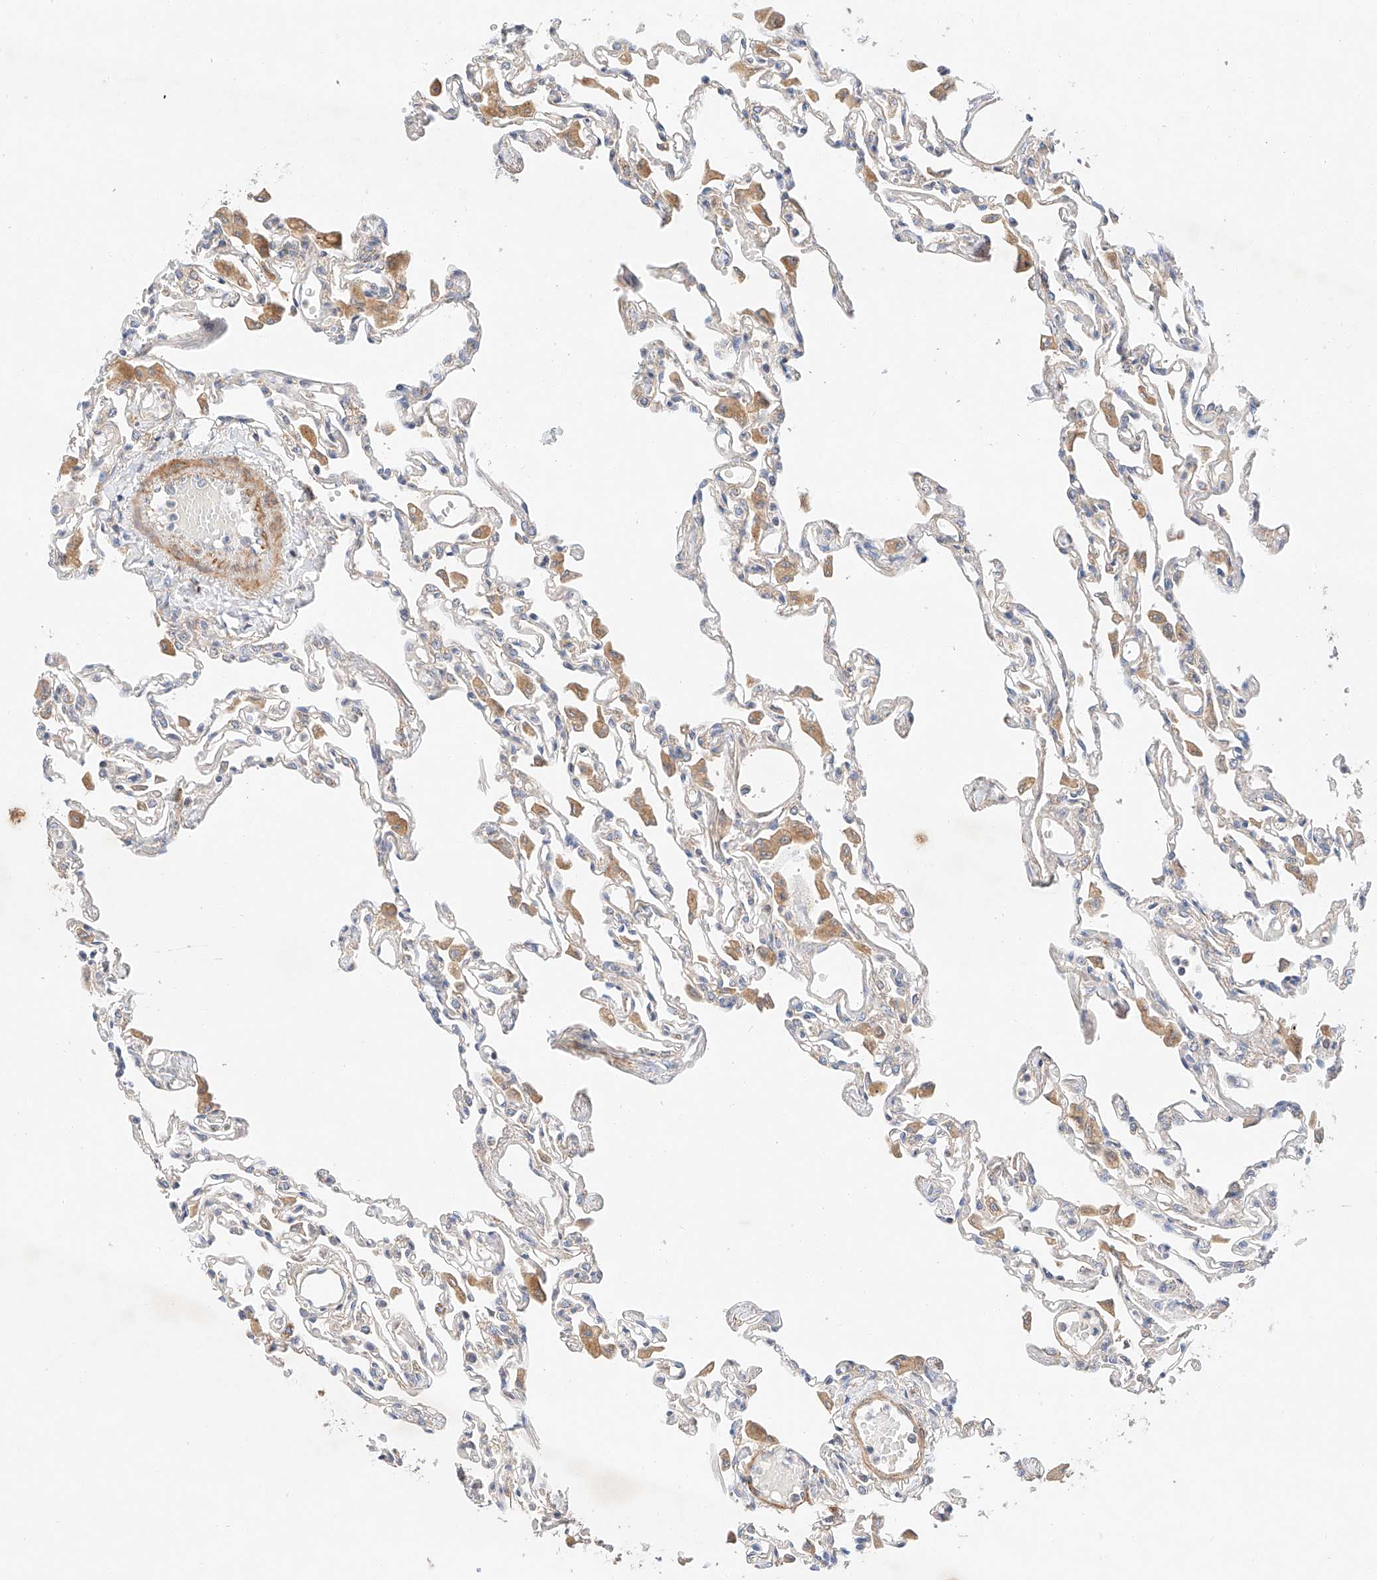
{"staining": {"intensity": "negative", "quantity": "none", "location": "none"}, "tissue": "lung", "cell_type": "Alveolar cells", "image_type": "normal", "snomed": [{"axis": "morphology", "description": "Normal tissue, NOS"}, {"axis": "topography", "description": "Bronchus"}, {"axis": "topography", "description": "Lung"}], "caption": "A high-resolution micrograph shows immunohistochemistry (IHC) staining of unremarkable lung, which demonstrates no significant staining in alveolar cells.", "gene": "C6orf118", "patient": {"sex": "female", "age": 49}}